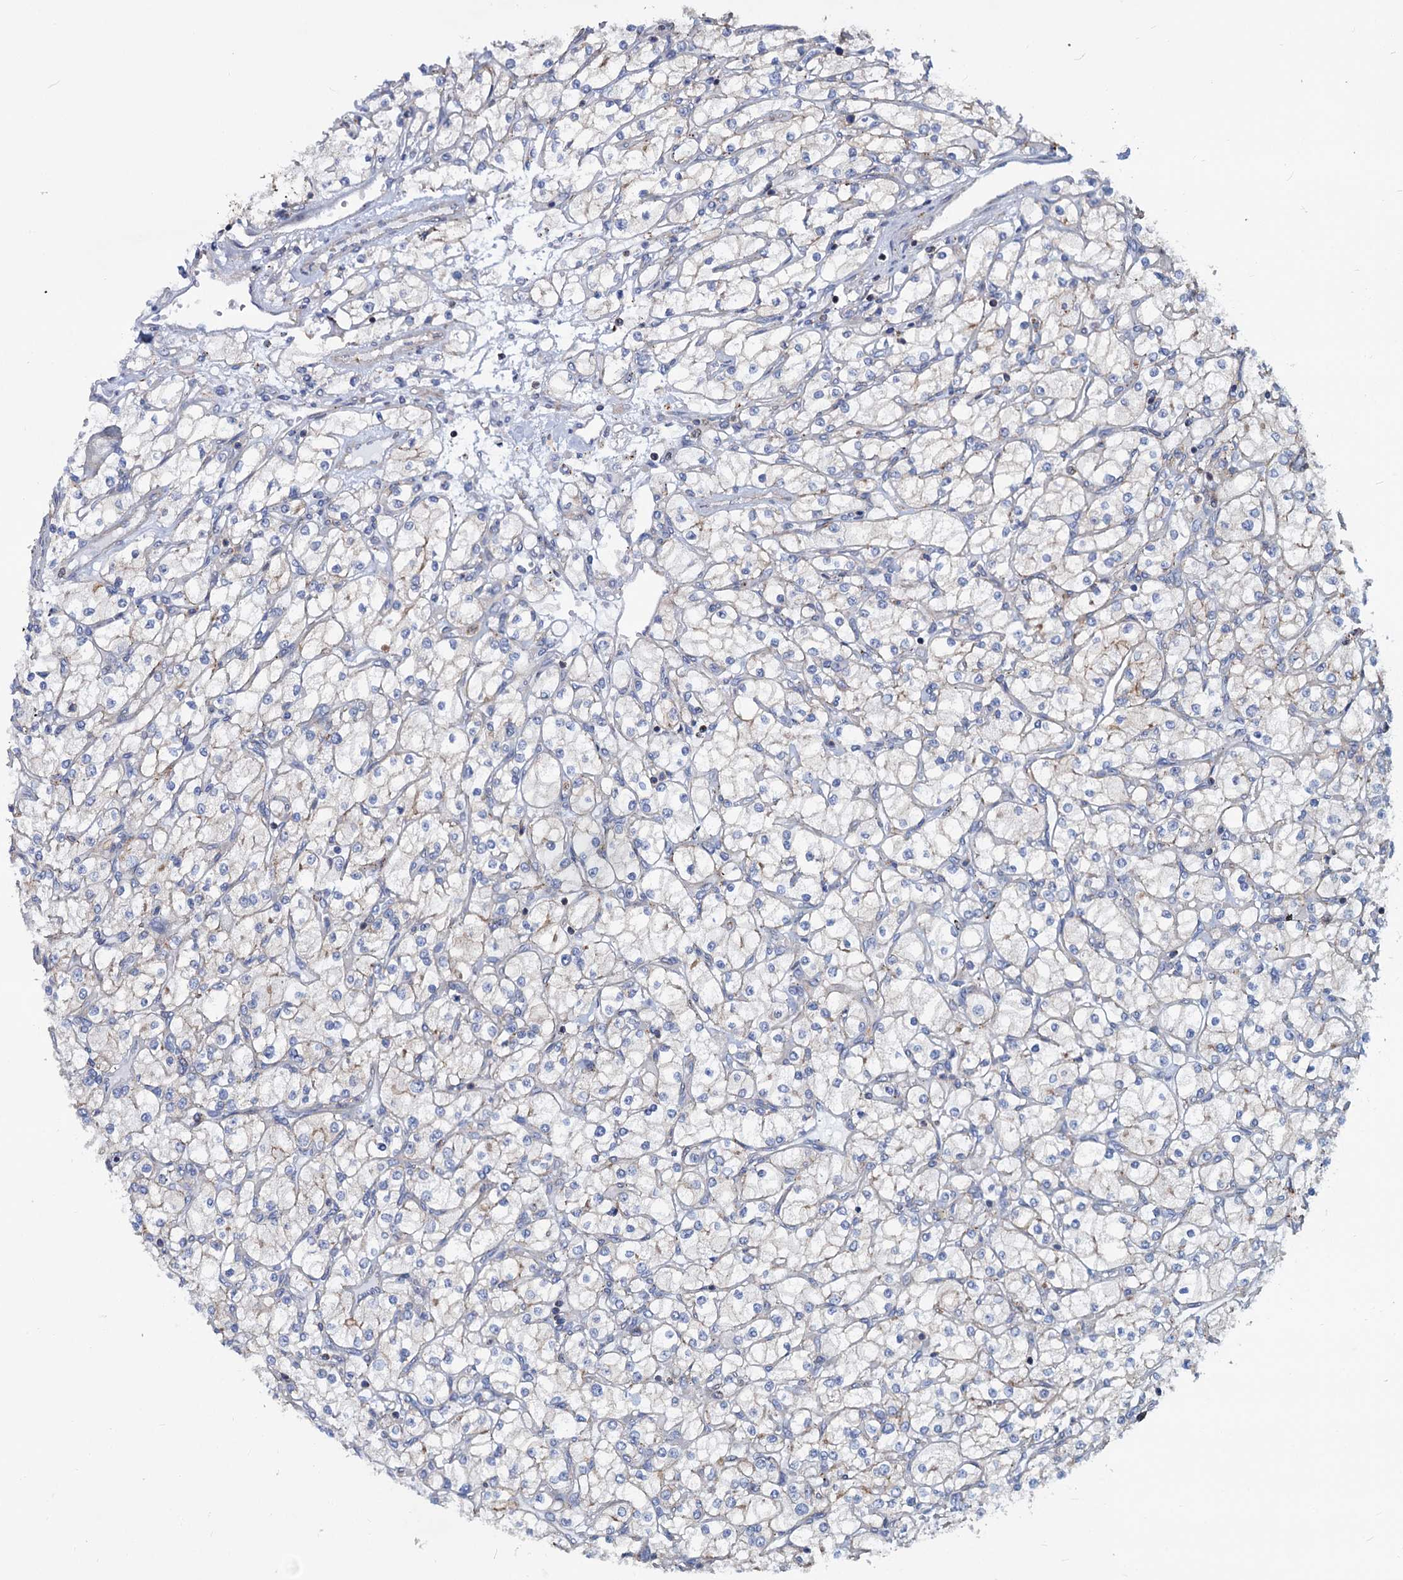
{"staining": {"intensity": "negative", "quantity": "none", "location": "none"}, "tissue": "renal cancer", "cell_type": "Tumor cells", "image_type": "cancer", "snomed": [{"axis": "morphology", "description": "Adenocarcinoma, NOS"}, {"axis": "topography", "description": "Kidney"}], "caption": "A histopathology image of human renal cancer (adenocarcinoma) is negative for staining in tumor cells.", "gene": "PSEN1", "patient": {"sex": "male", "age": 80}}